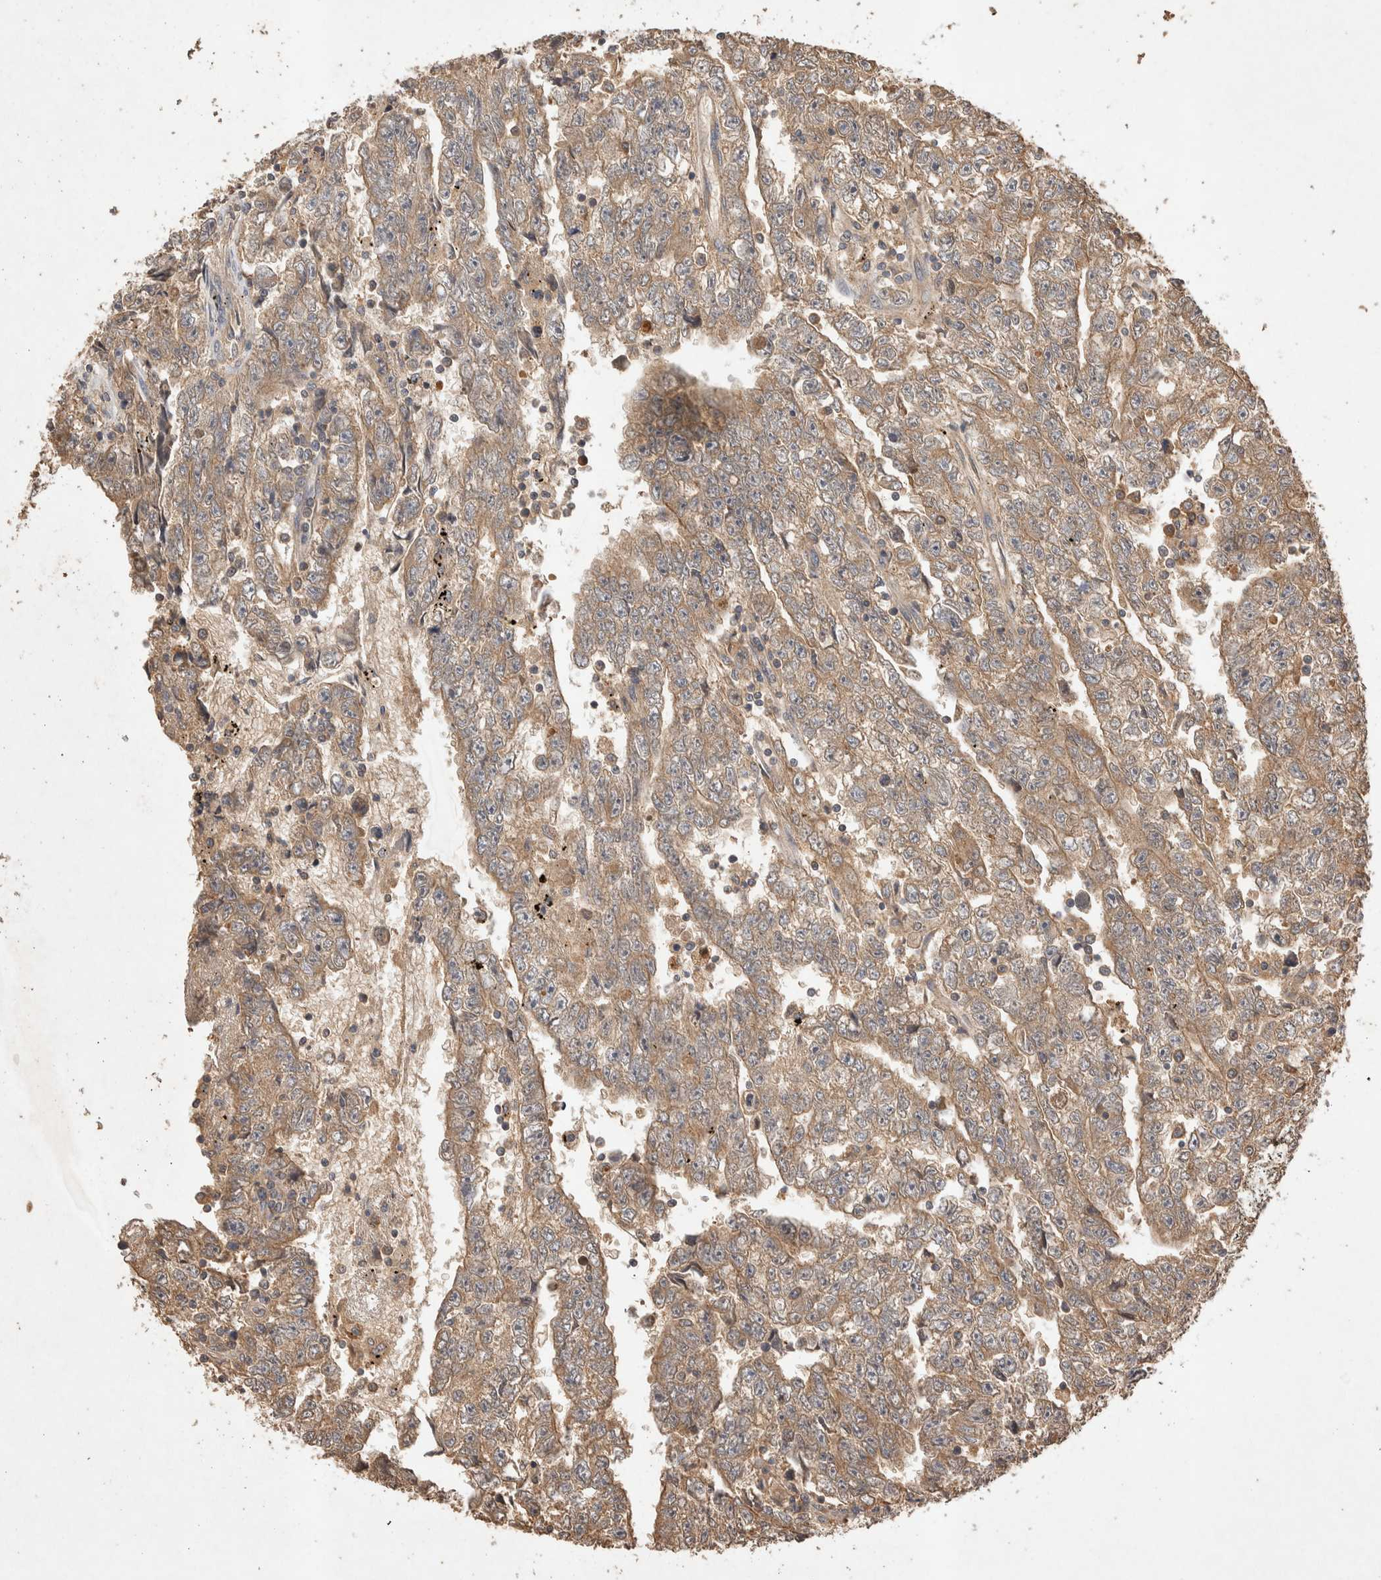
{"staining": {"intensity": "moderate", "quantity": ">75%", "location": "cytoplasmic/membranous"}, "tissue": "testis cancer", "cell_type": "Tumor cells", "image_type": "cancer", "snomed": [{"axis": "morphology", "description": "Carcinoma, Embryonal, NOS"}, {"axis": "topography", "description": "Testis"}], "caption": "Brown immunohistochemical staining in human testis cancer (embryonal carcinoma) shows moderate cytoplasmic/membranous staining in about >75% of tumor cells.", "gene": "NSMAF", "patient": {"sex": "male", "age": 25}}